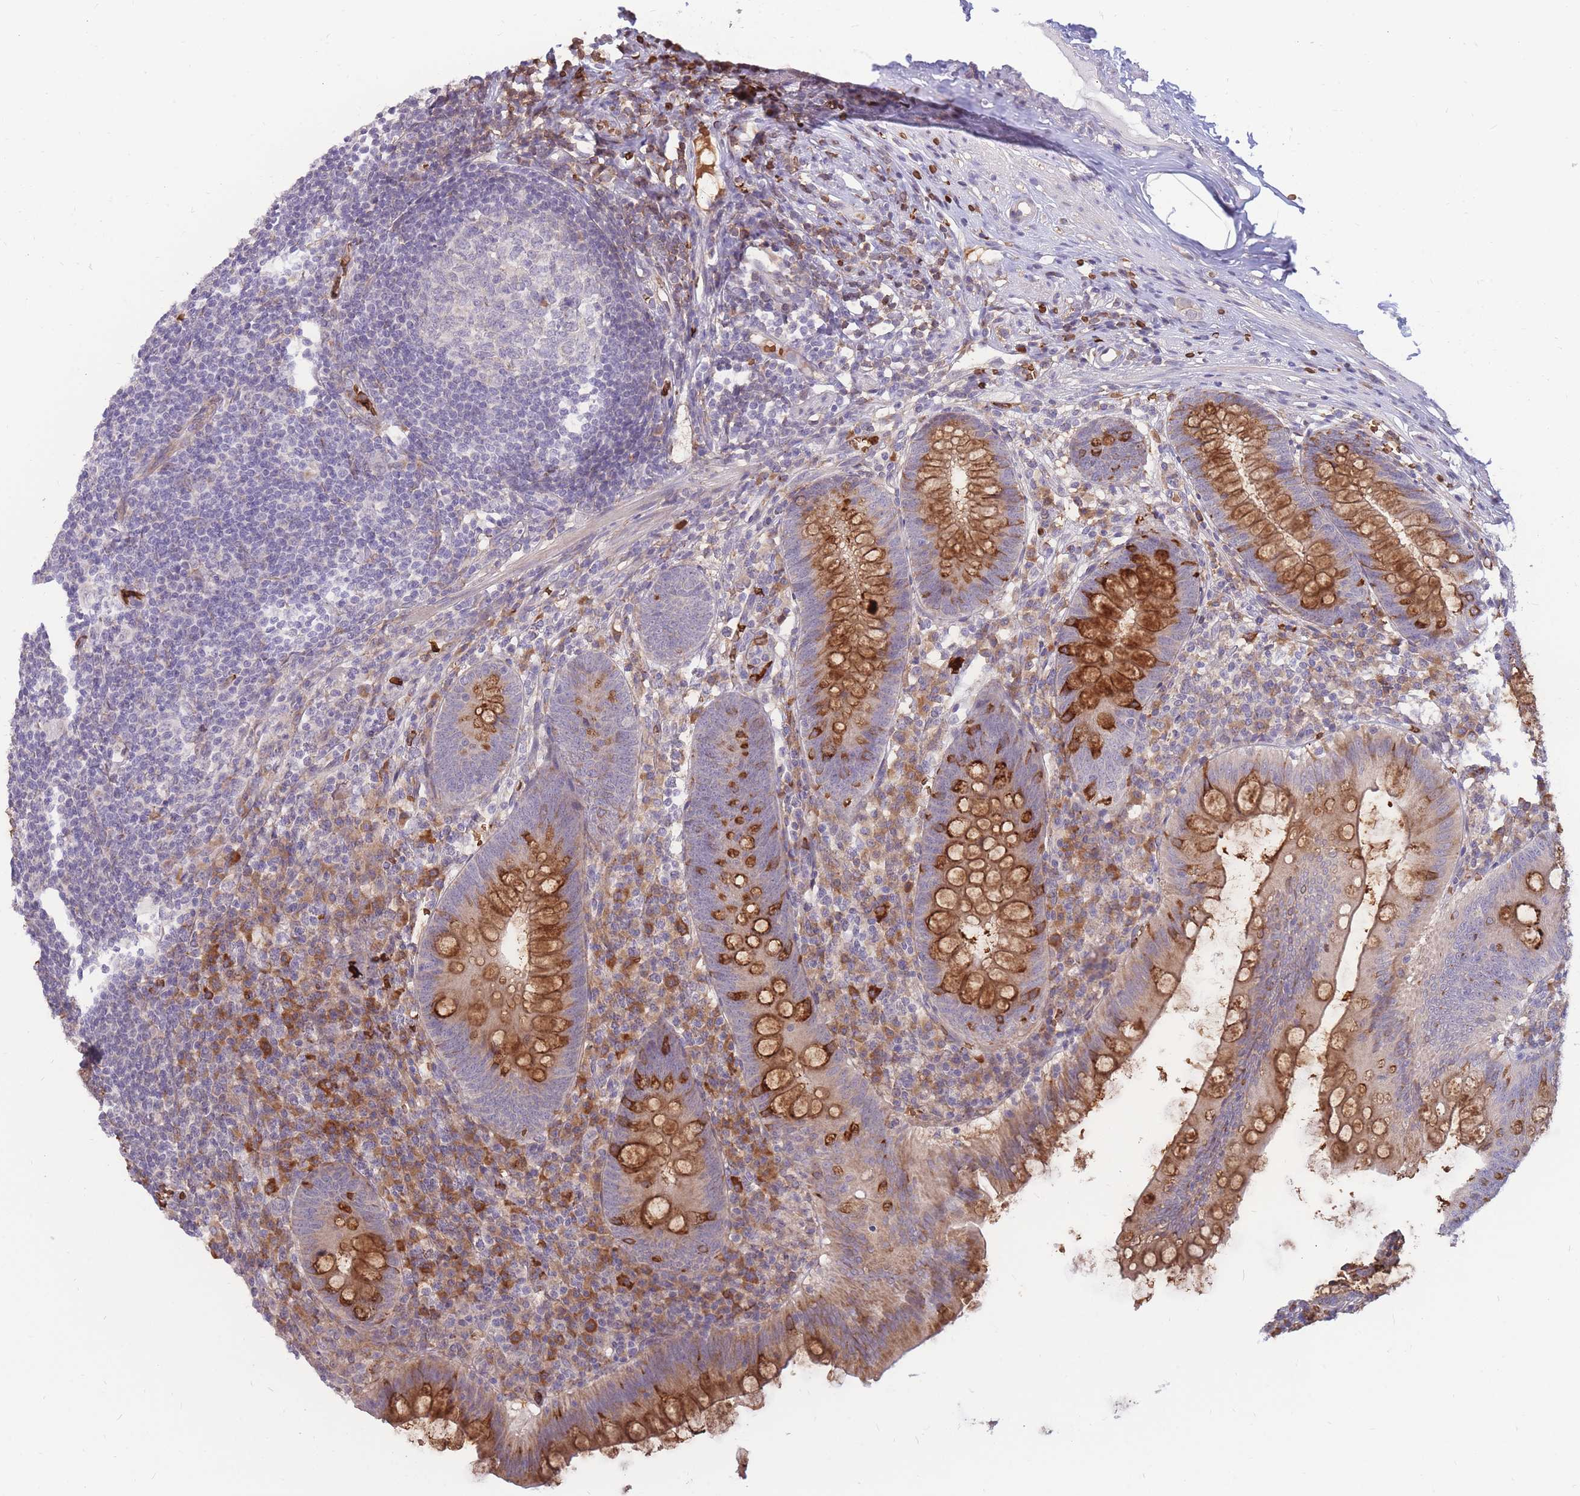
{"staining": {"intensity": "moderate", "quantity": "25%-75%", "location": "cytoplasmic/membranous"}, "tissue": "appendix", "cell_type": "Glandular cells", "image_type": "normal", "snomed": [{"axis": "morphology", "description": "Normal tissue, NOS"}, {"axis": "topography", "description": "Appendix"}], "caption": "This is a histology image of IHC staining of unremarkable appendix, which shows moderate positivity in the cytoplasmic/membranous of glandular cells.", "gene": "ATP10D", "patient": {"sex": "male", "age": 56}}